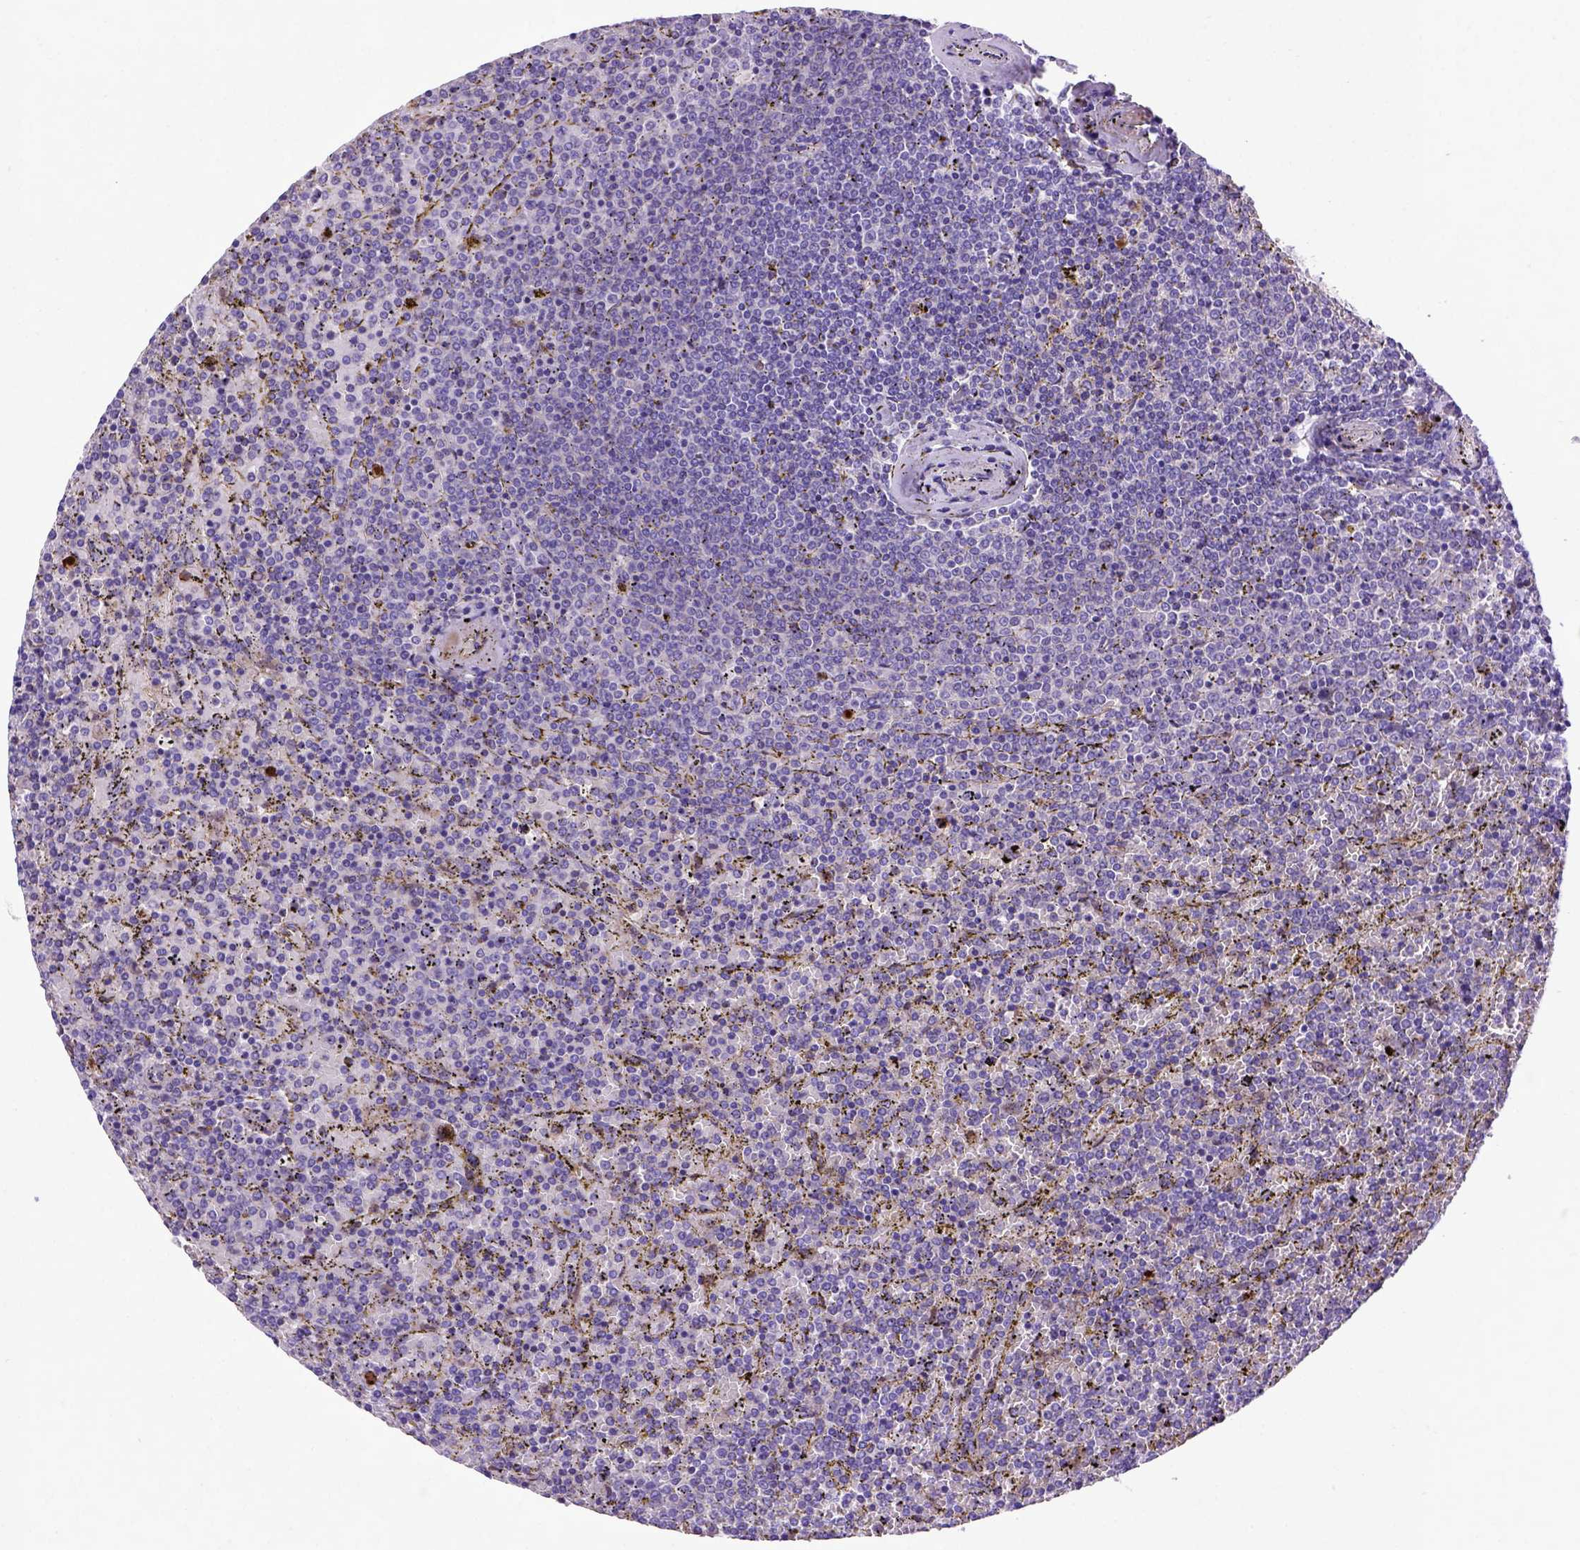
{"staining": {"intensity": "negative", "quantity": "none", "location": "none"}, "tissue": "lymphoma", "cell_type": "Tumor cells", "image_type": "cancer", "snomed": [{"axis": "morphology", "description": "Malignant lymphoma, non-Hodgkin's type, Low grade"}, {"axis": "topography", "description": "Spleen"}], "caption": "DAB immunohistochemical staining of human low-grade malignant lymphoma, non-Hodgkin's type reveals no significant positivity in tumor cells.", "gene": "ADAM12", "patient": {"sex": "female", "age": 77}}